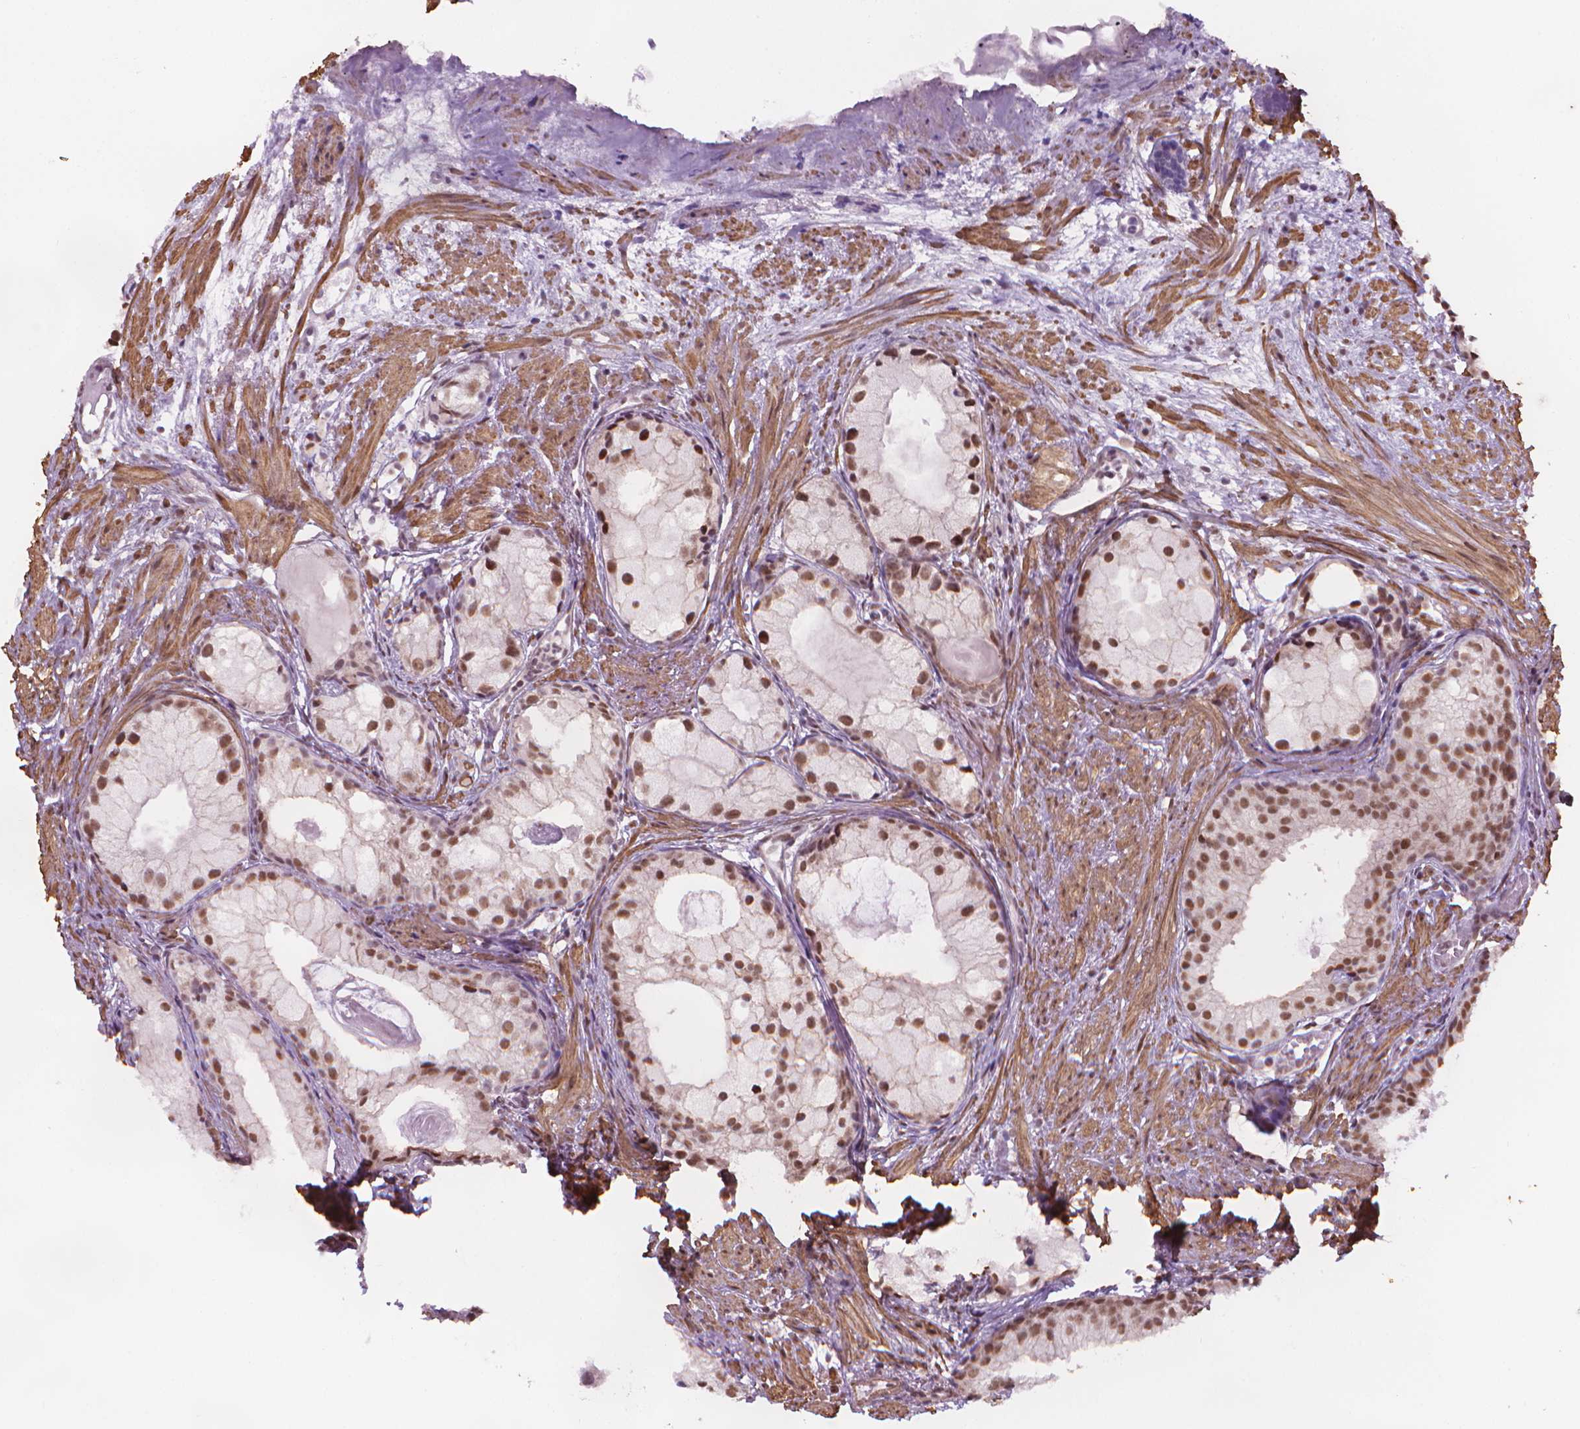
{"staining": {"intensity": "moderate", "quantity": ">75%", "location": "nuclear"}, "tissue": "prostate cancer", "cell_type": "Tumor cells", "image_type": "cancer", "snomed": [{"axis": "morphology", "description": "Adenocarcinoma, High grade"}, {"axis": "topography", "description": "Prostate"}], "caption": "Immunohistochemistry of human prostate cancer (high-grade adenocarcinoma) demonstrates medium levels of moderate nuclear staining in about >75% of tumor cells.", "gene": "HOXD4", "patient": {"sex": "male", "age": 85}}